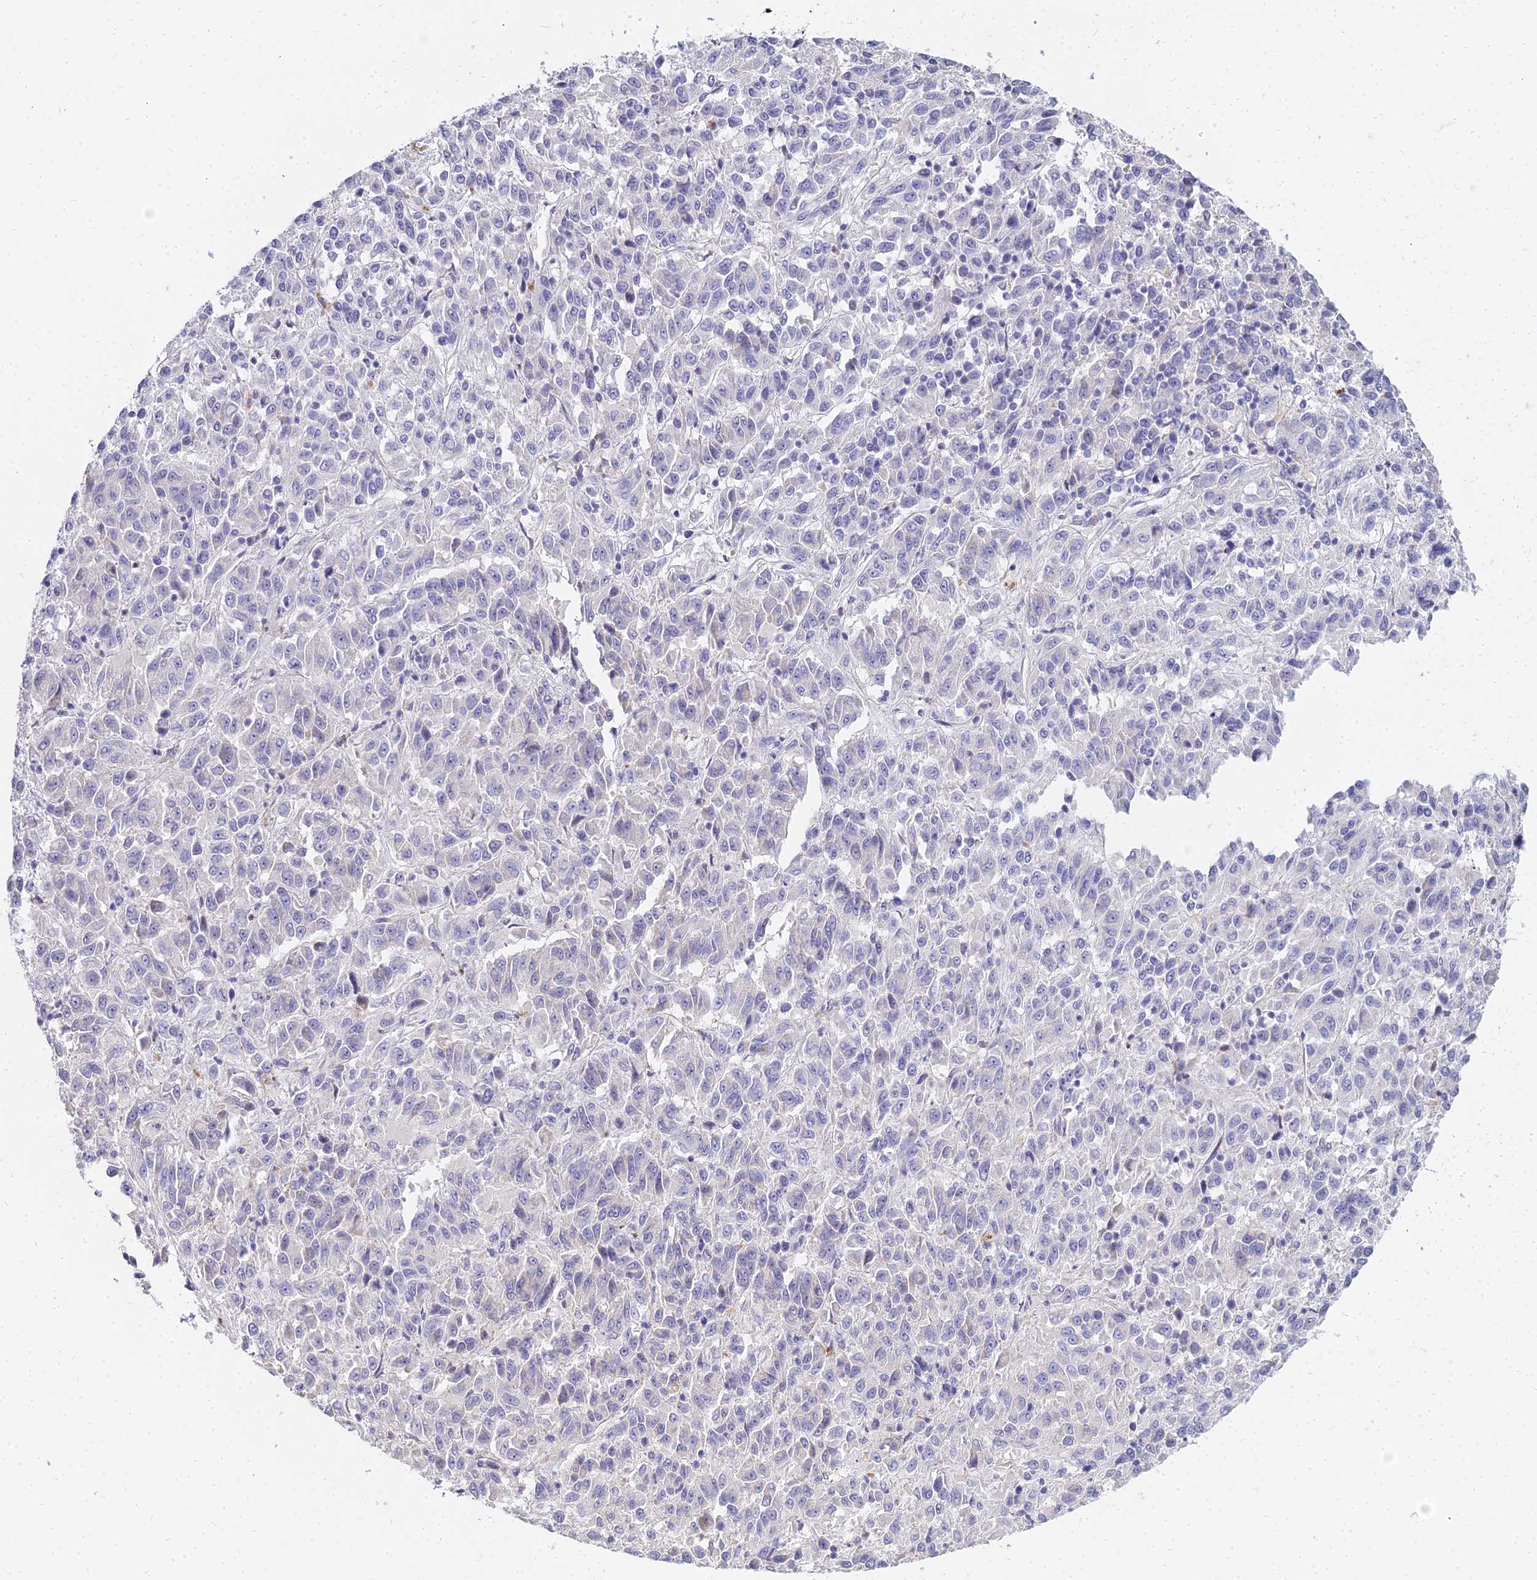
{"staining": {"intensity": "negative", "quantity": "none", "location": "none"}, "tissue": "melanoma", "cell_type": "Tumor cells", "image_type": "cancer", "snomed": [{"axis": "morphology", "description": "Malignant melanoma, Metastatic site"}, {"axis": "topography", "description": "Lung"}], "caption": "Immunohistochemical staining of melanoma demonstrates no significant staining in tumor cells. (Immunohistochemistry, brightfield microscopy, high magnification).", "gene": "VWC2L", "patient": {"sex": "male", "age": 64}}